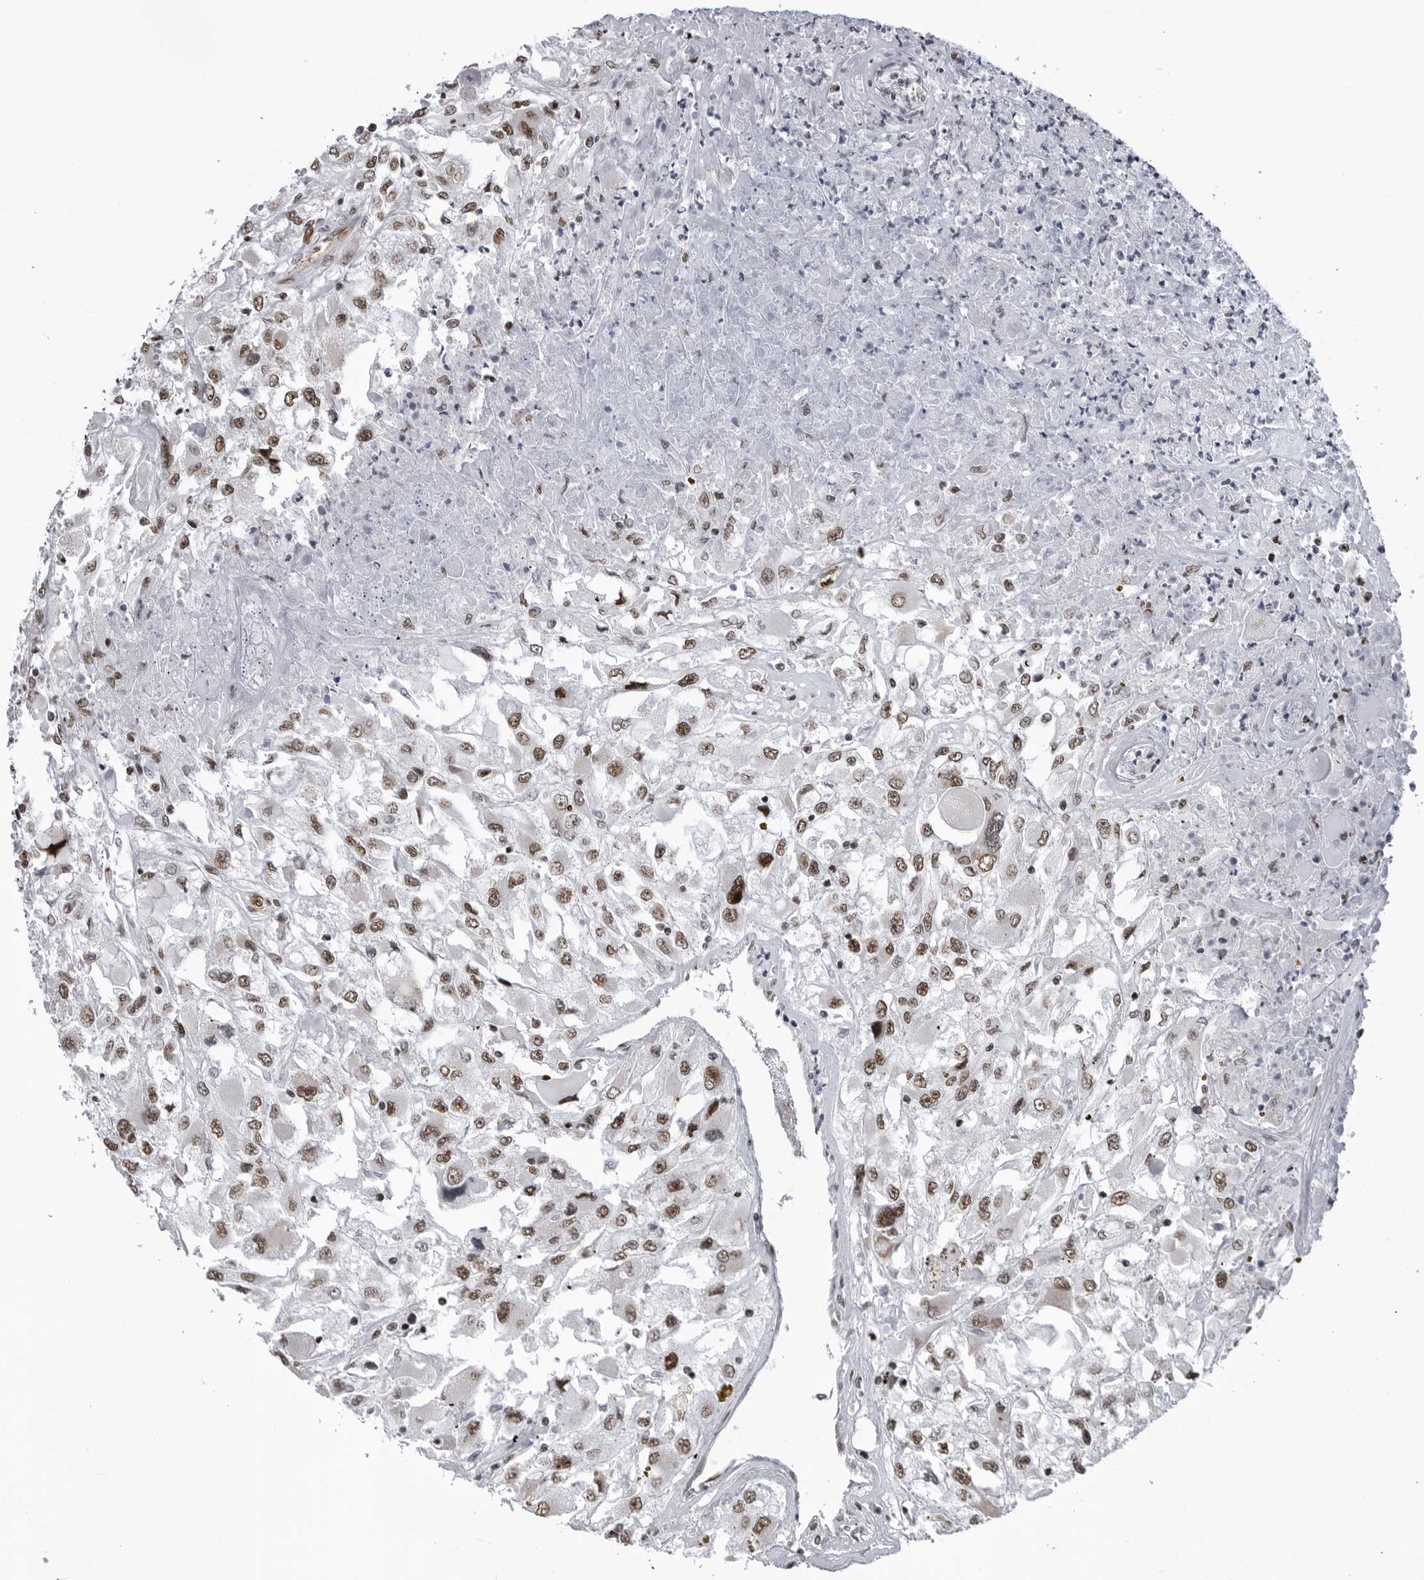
{"staining": {"intensity": "moderate", "quantity": ">75%", "location": "nuclear"}, "tissue": "renal cancer", "cell_type": "Tumor cells", "image_type": "cancer", "snomed": [{"axis": "morphology", "description": "Adenocarcinoma, NOS"}, {"axis": "topography", "description": "Kidney"}], "caption": "Immunohistochemical staining of human renal adenocarcinoma exhibits medium levels of moderate nuclear protein positivity in about >75% of tumor cells. Using DAB (3,3'-diaminobenzidine) (brown) and hematoxylin (blue) stains, captured at high magnification using brightfield microscopy.", "gene": "RNF26", "patient": {"sex": "female", "age": 52}}